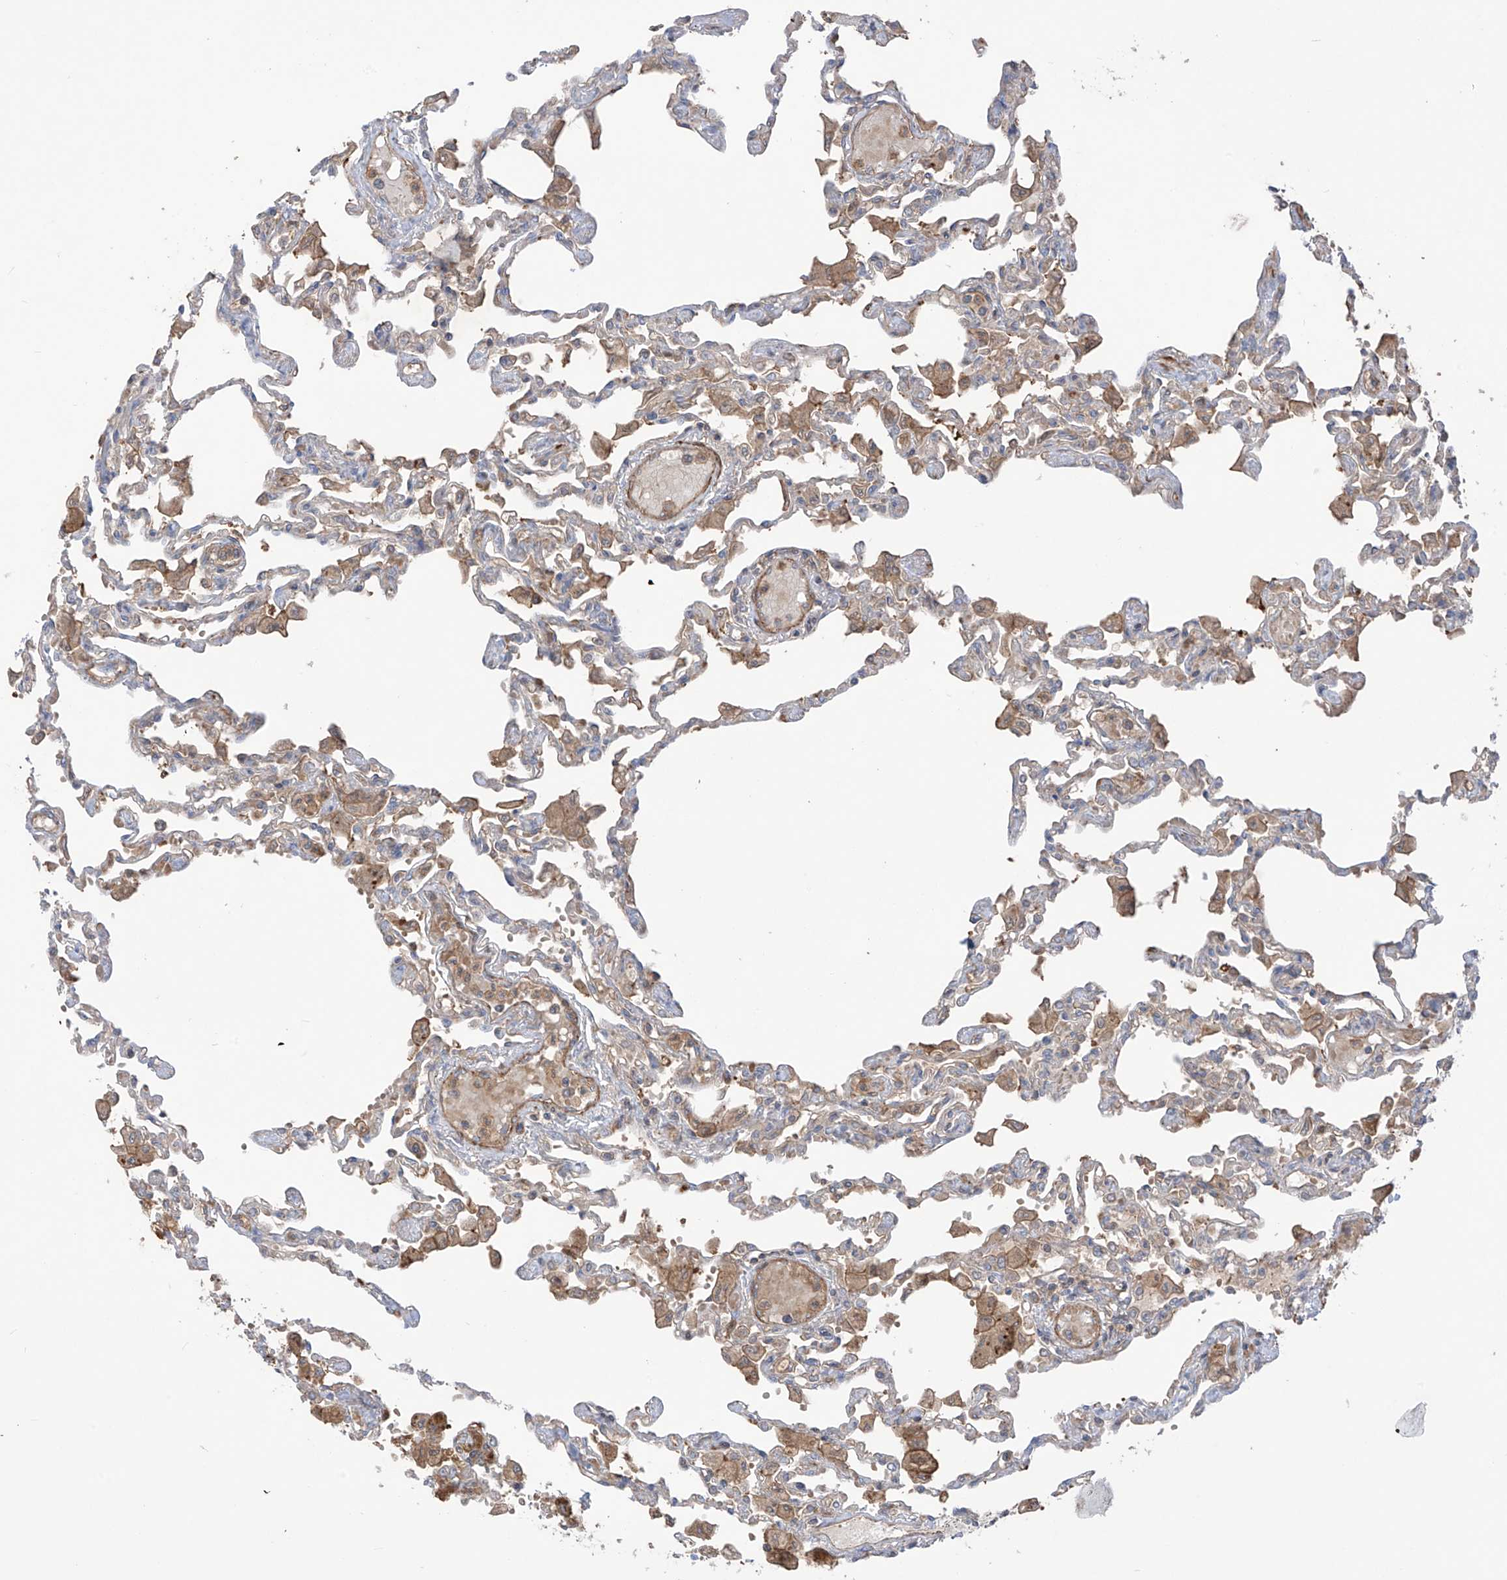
{"staining": {"intensity": "weak", "quantity": "<25%", "location": "cytoplasmic/membranous"}, "tissue": "lung", "cell_type": "Alveolar cells", "image_type": "normal", "snomed": [{"axis": "morphology", "description": "Normal tissue, NOS"}, {"axis": "topography", "description": "Bronchus"}, {"axis": "topography", "description": "Lung"}], "caption": "The photomicrograph reveals no staining of alveolar cells in benign lung.", "gene": "TRMU", "patient": {"sex": "female", "age": 49}}